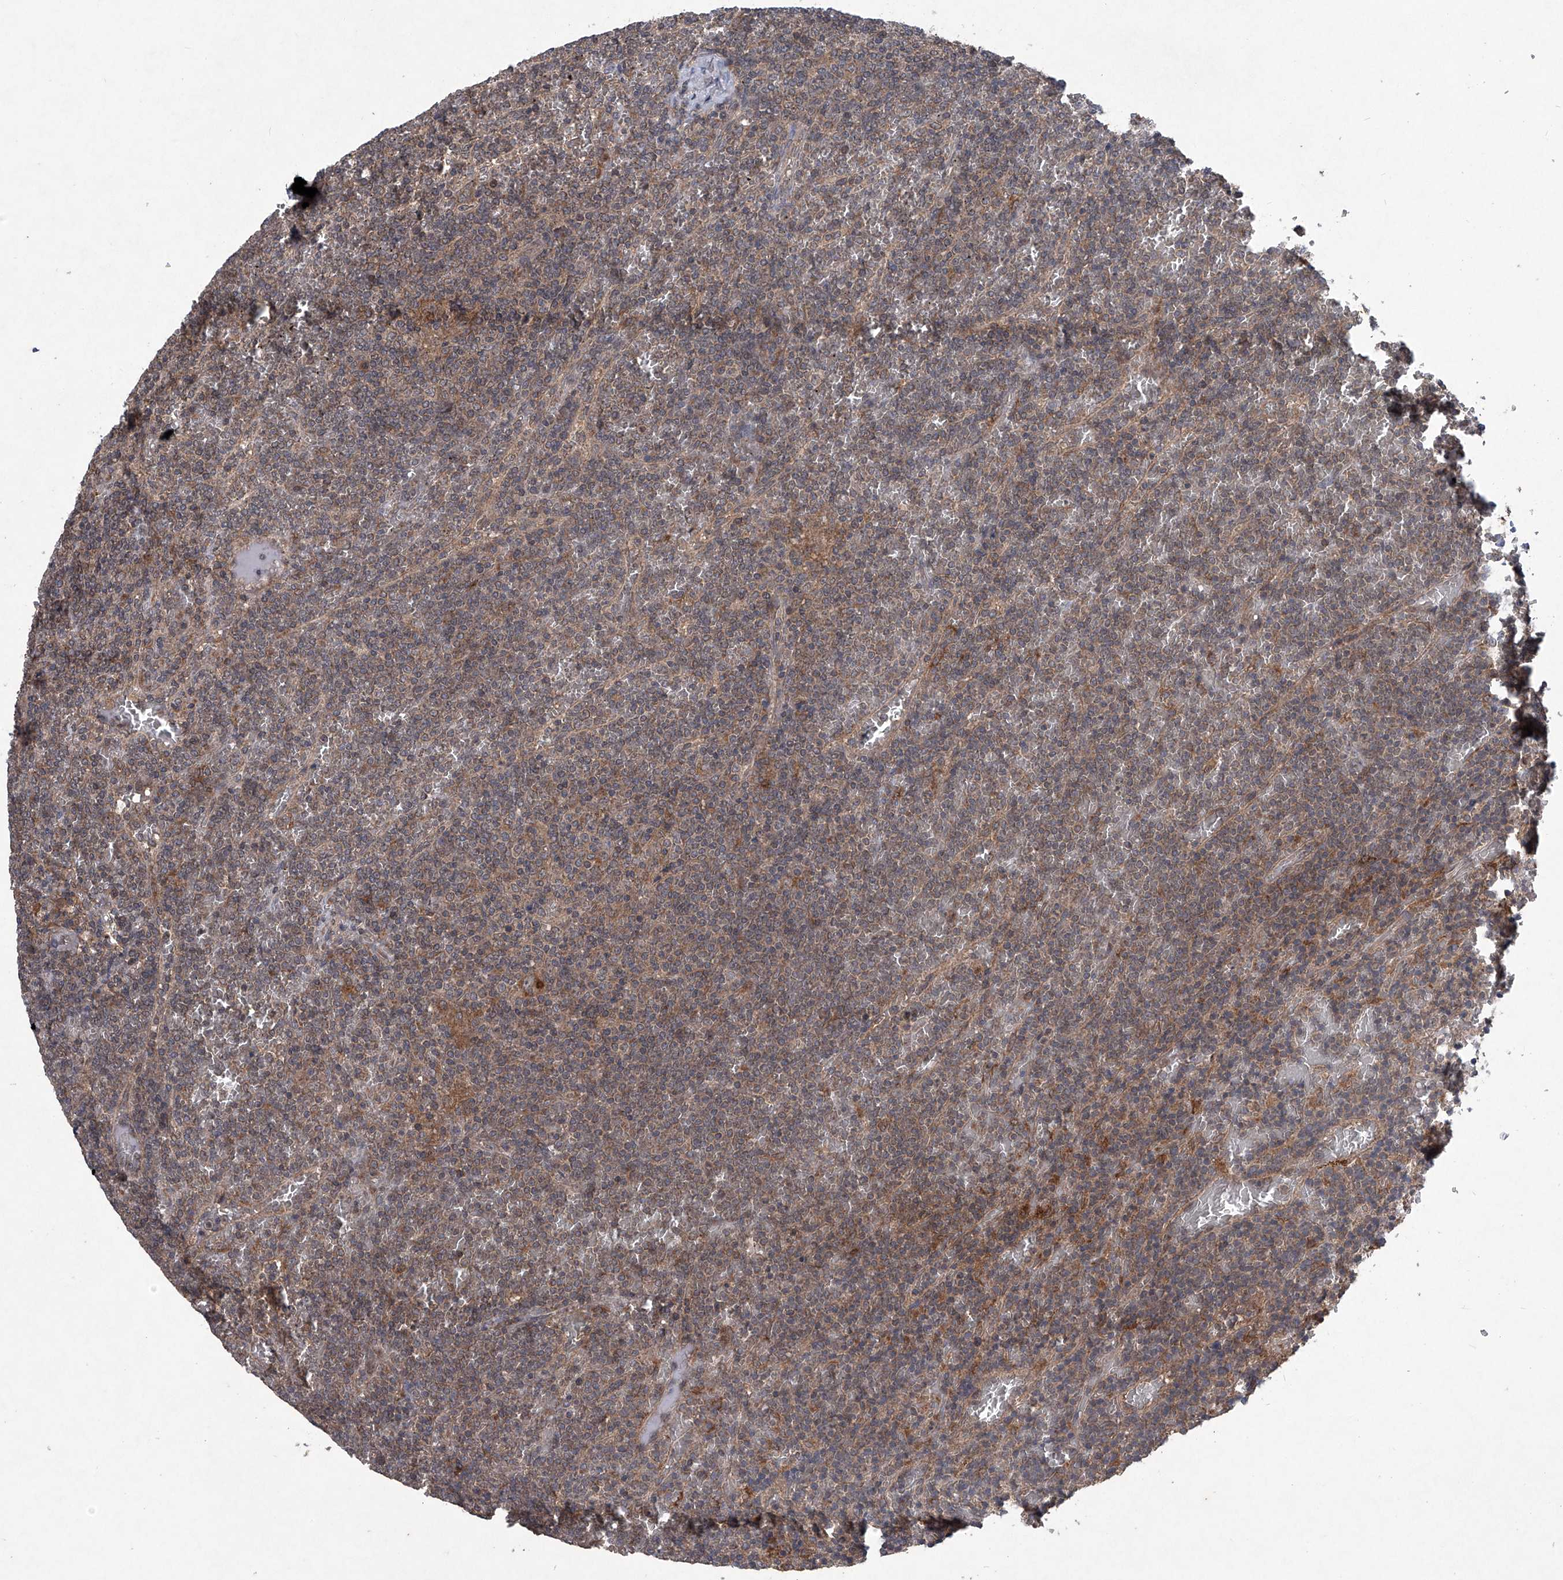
{"staining": {"intensity": "weak", "quantity": "25%-75%", "location": "cytoplasmic/membranous"}, "tissue": "lymphoma", "cell_type": "Tumor cells", "image_type": "cancer", "snomed": [{"axis": "morphology", "description": "Malignant lymphoma, non-Hodgkin's type, Low grade"}, {"axis": "topography", "description": "Spleen"}], "caption": "Immunohistochemical staining of malignant lymphoma, non-Hodgkin's type (low-grade) displays weak cytoplasmic/membranous protein positivity in about 25%-75% of tumor cells.", "gene": "SUMF2", "patient": {"sex": "female", "age": 19}}